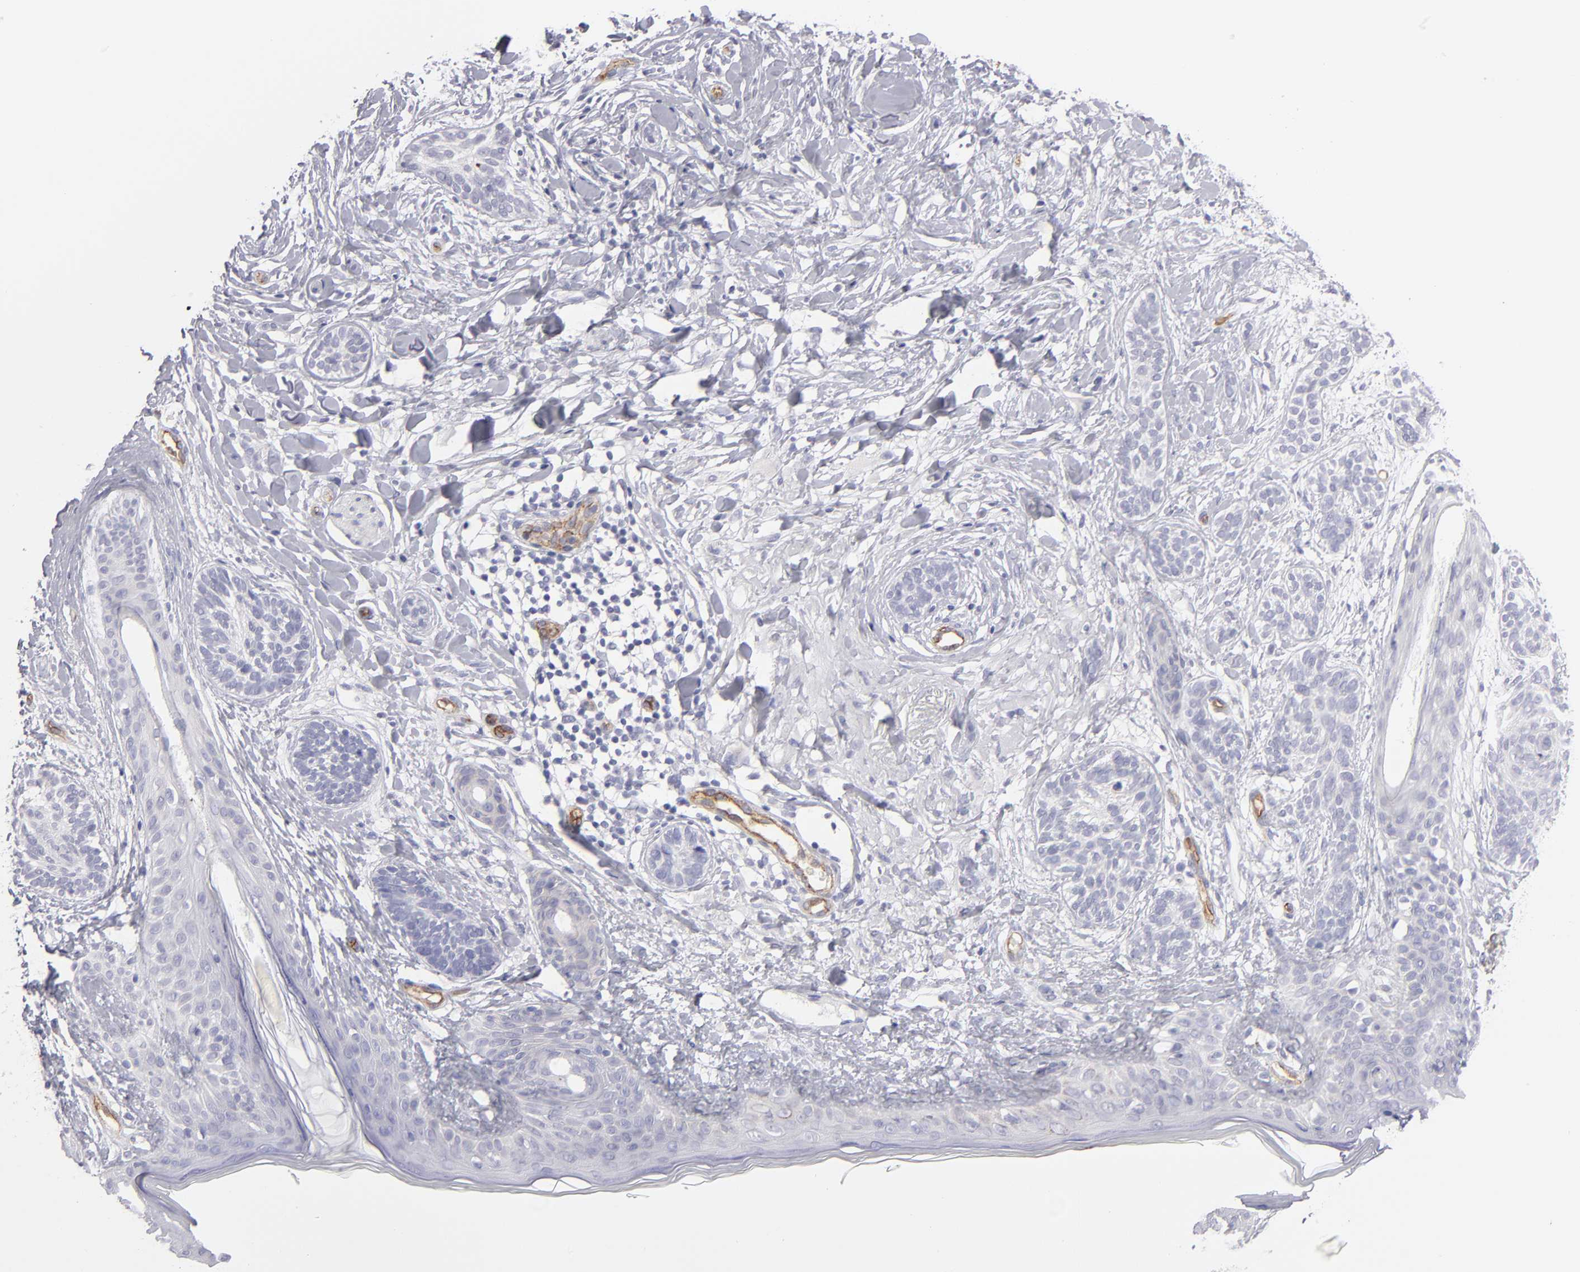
{"staining": {"intensity": "negative", "quantity": "none", "location": "none"}, "tissue": "skin cancer", "cell_type": "Tumor cells", "image_type": "cancer", "snomed": [{"axis": "morphology", "description": "Normal tissue, NOS"}, {"axis": "morphology", "description": "Basal cell carcinoma"}, {"axis": "topography", "description": "Skin"}], "caption": "Tumor cells are negative for brown protein staining in skin cancer (basal cell carcinoma). (Immunohistochemistry, brightfield microscopy, high magnification).", "gene": "PLVAP", "patient": {"sex": "male", "age": 63}}